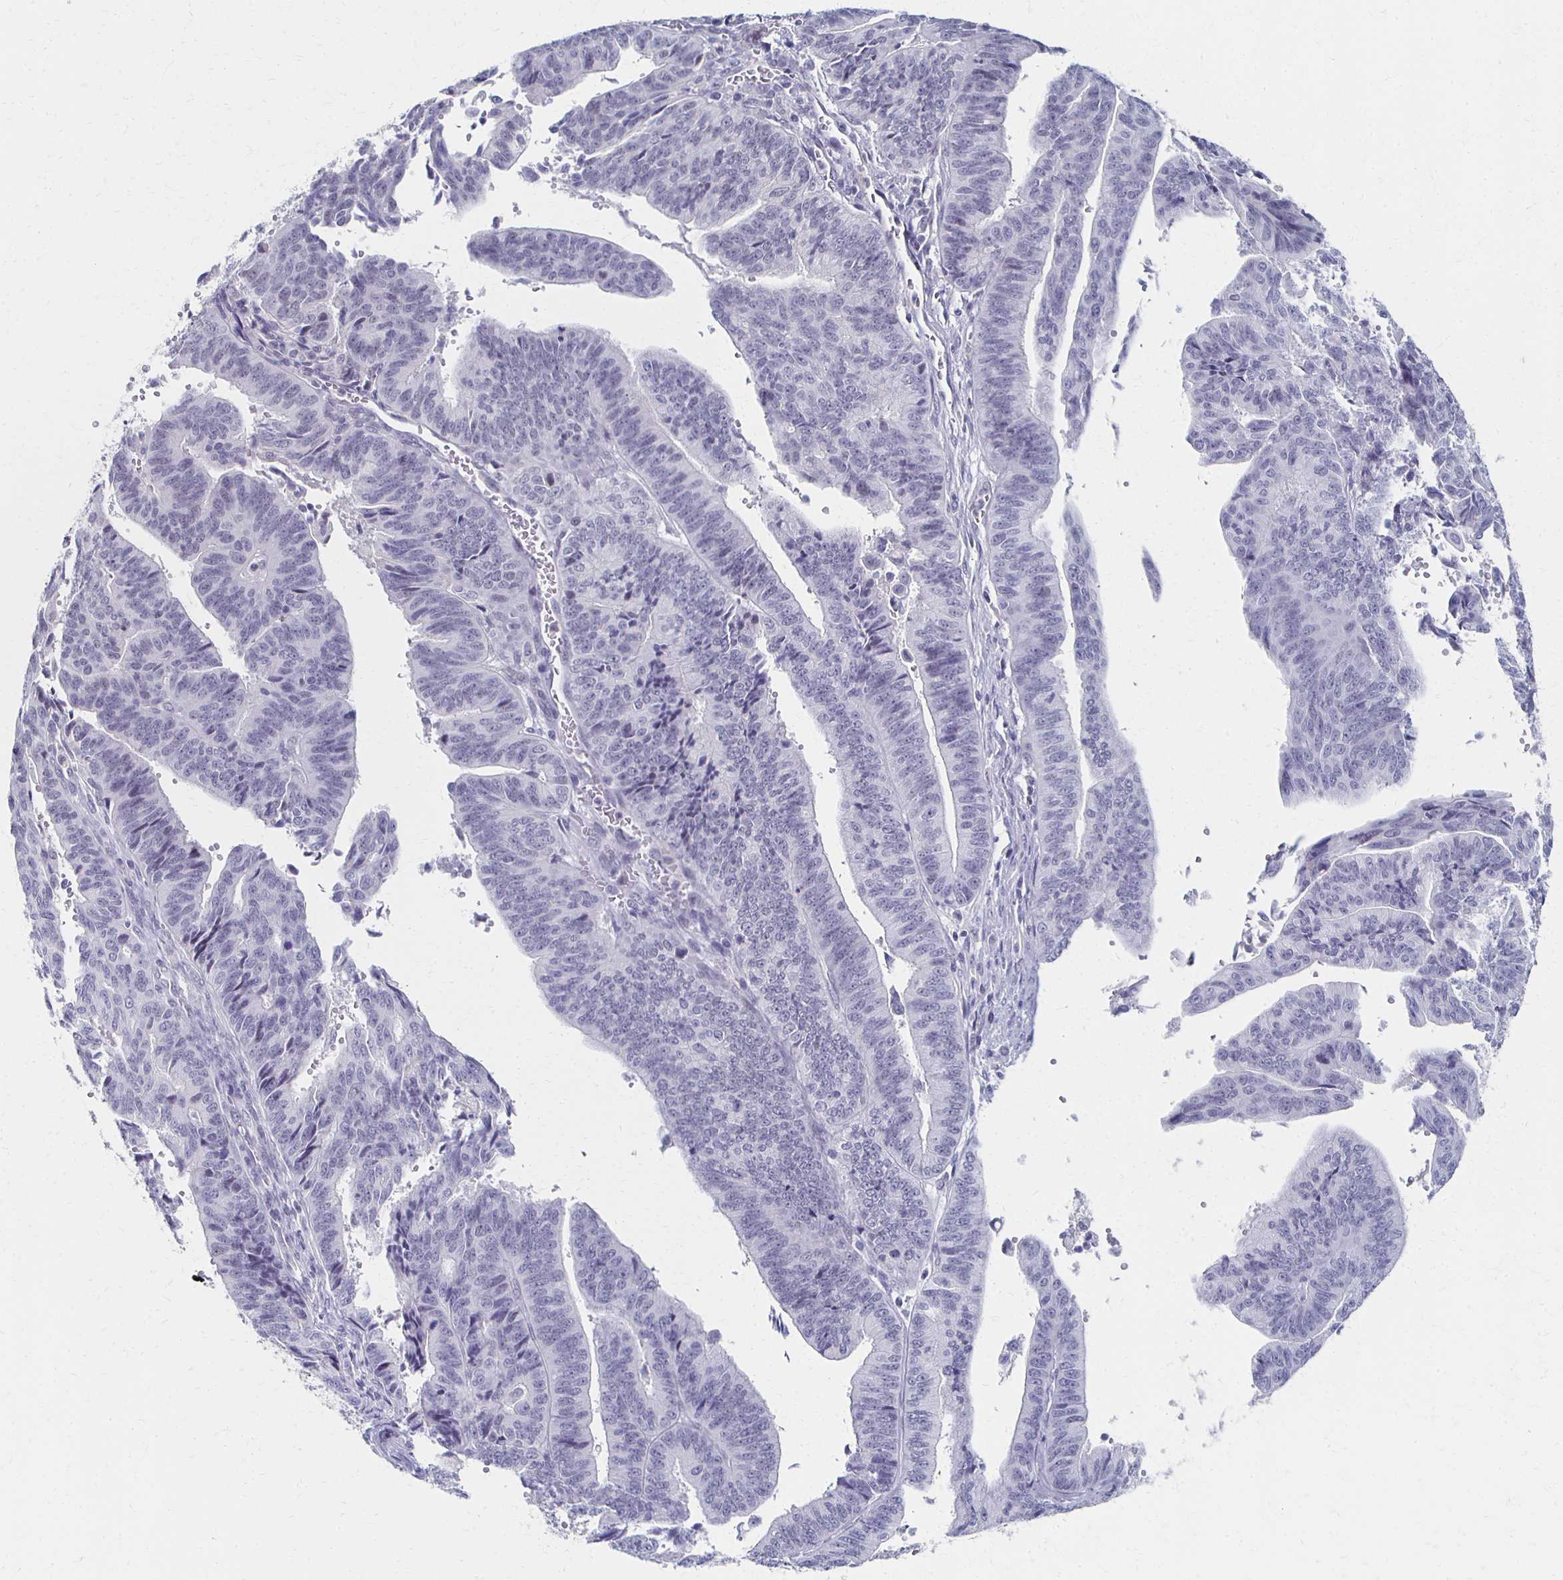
{"staining": {"intensity": "negative", "quantity": "none", "location": "none"}, "tissue": "endometrial cancer", "cell_type": "Tumor cells", "image_type": "cancer", "snomed": [{"axis": "morphology", "description": "Adenocarcinoma, NOS"}, {"axis": "topography", "description": "Endometrium"}], "caption": "Protein analysis of endometrial adenocarcinoma demonstrates no significant expression in tumor cells. Brightfield microscopy of immunohistochemistry stained with DAB (brown) and hematoxylin (blue), captured at high magnification.", "gene": "CXCR2", "patient": {"sex": "female", "age": 65}}